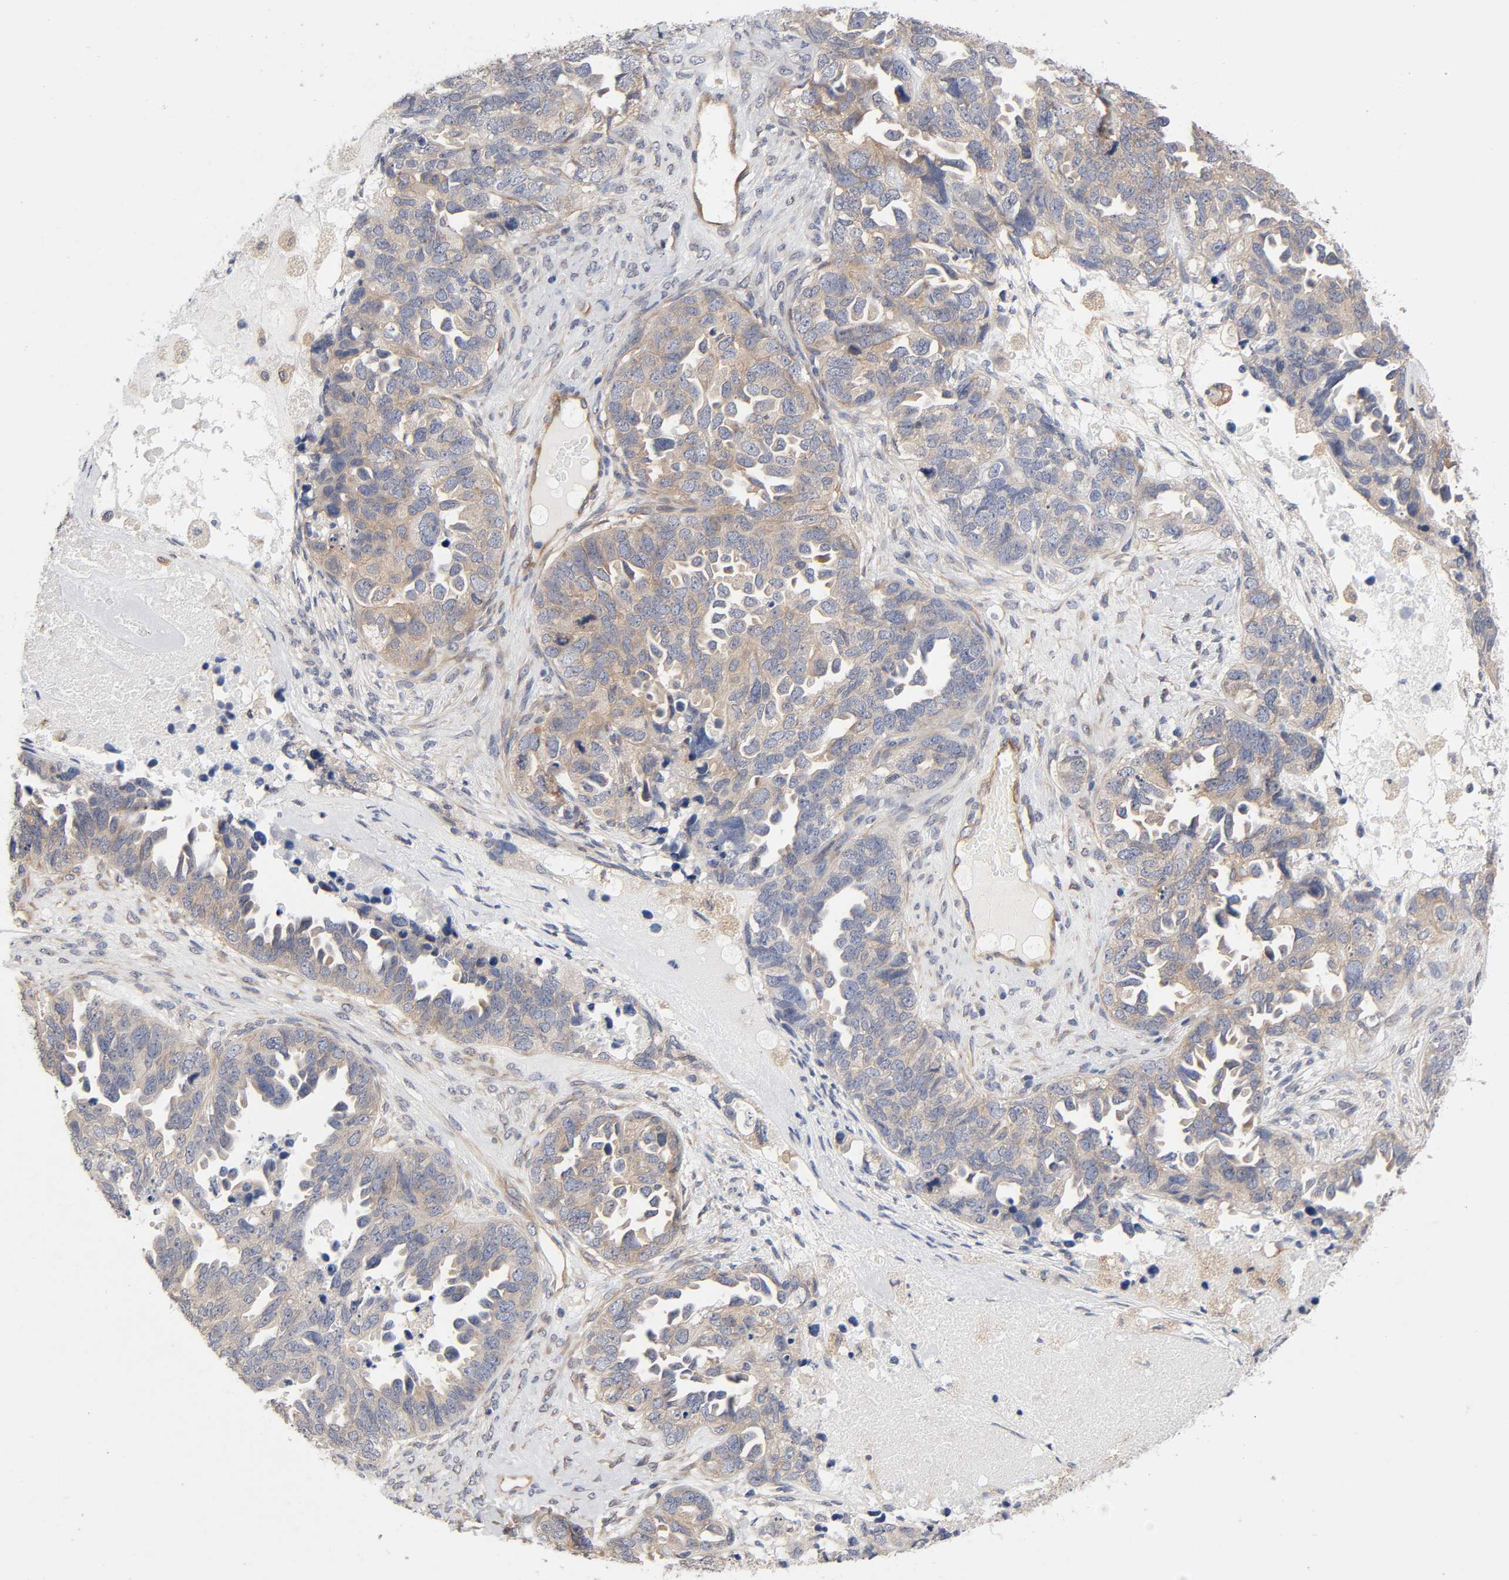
{"staining": {"intensity": "weak", "quantity": "<25%", "location": "cytoplasmic/membranous"}, "tissue": "ovarian cancer", "cell_type": "Tumor cells", "image_type": "cancer", "snomed": [{"axis": "morphology", "description": "Cystadenocarcinoma, serous, NOS"}, {"axis": "topography", "description": "Ovary"}], "caption": "Tumor cells are negative for protein expression in human ovarian serous cystadenocarcinoma.", "gene": "RAB13", "patient": {"sex": "female", "age": 82}}